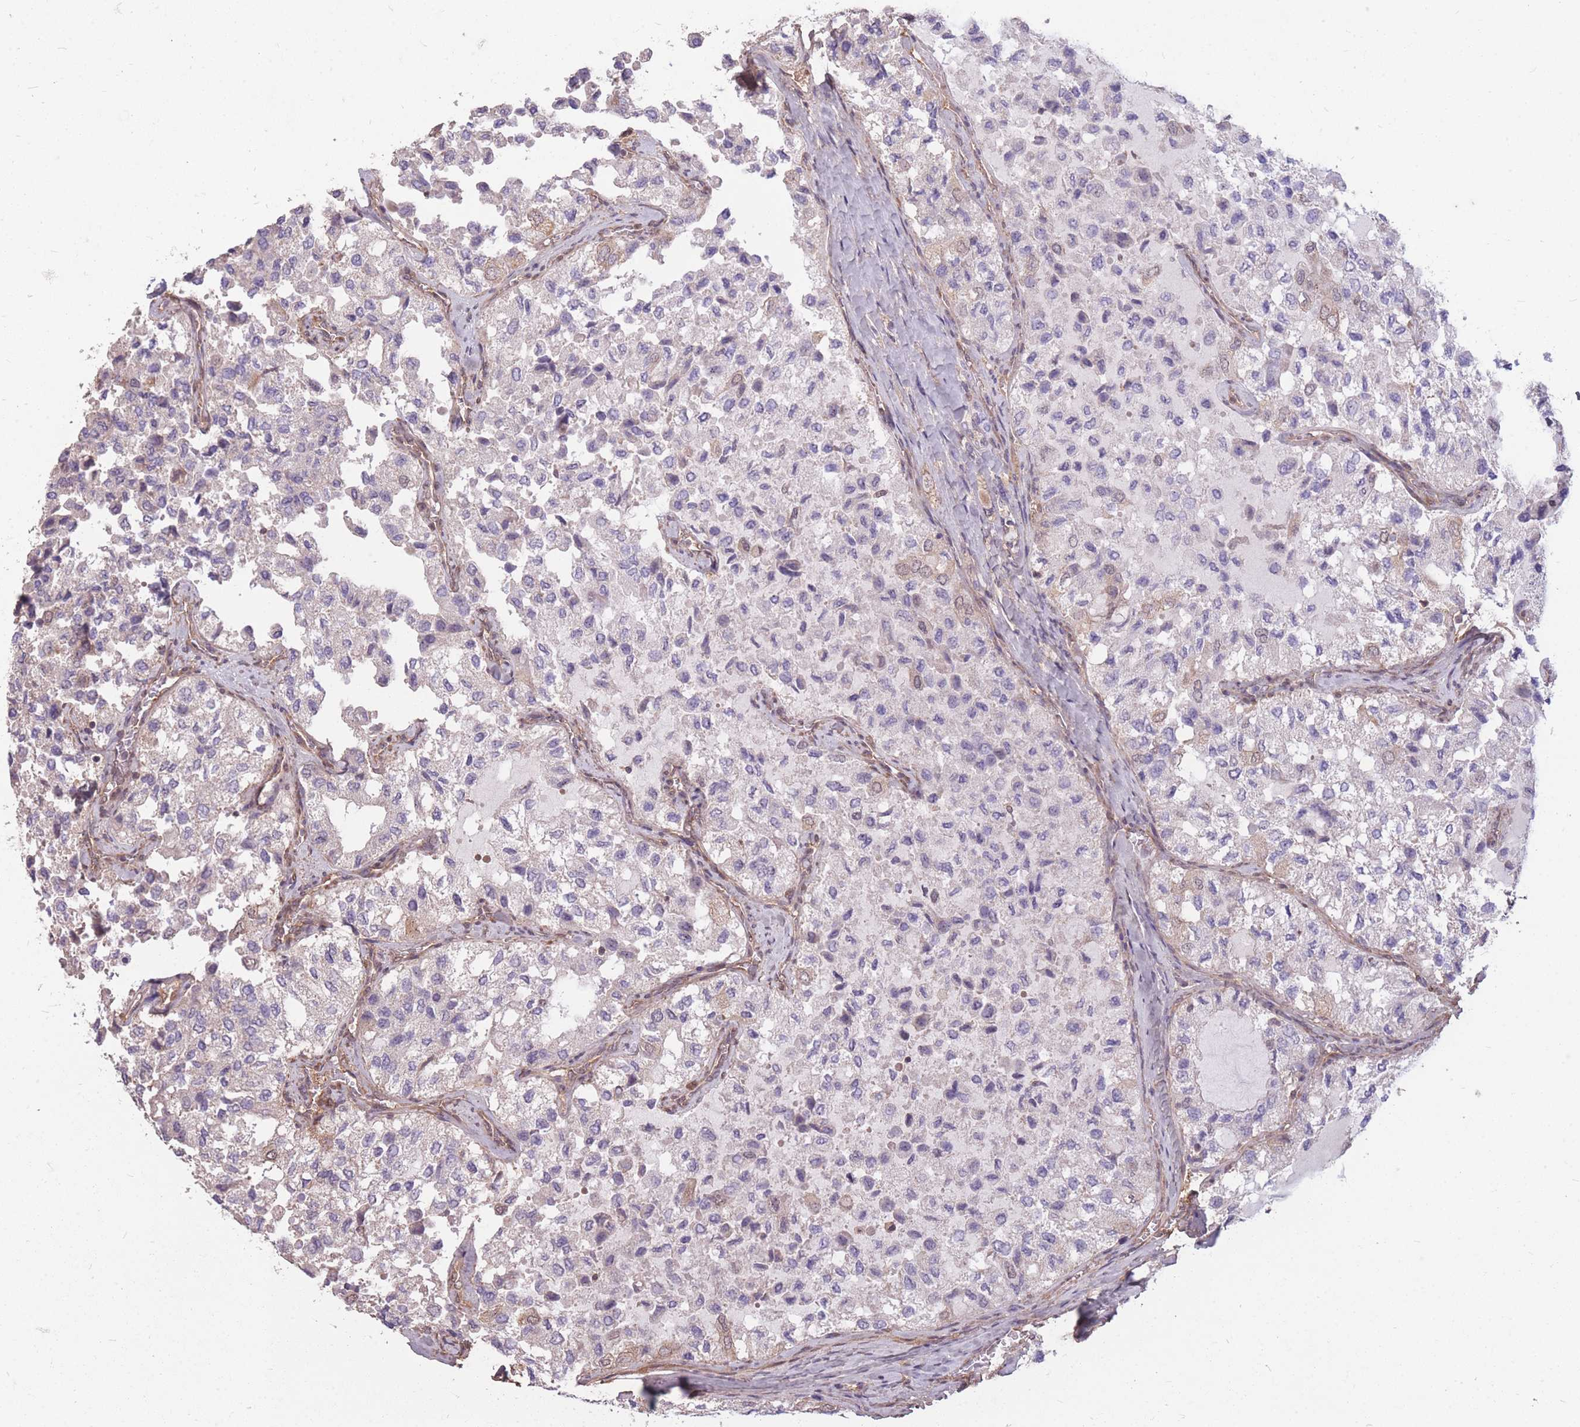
{"staining": {"intensity": "negative", "quantity": "none", "location": "none"}, "tissue": "thyroid cancer", "cell_type": "Tumor cells", "image_type": "cancer", "snomed": [{"axis": "morphology", "description": "Follicular adenoma carcinoma, NOS"}, {"axis": "topography", "description": "Thyroid gland"}], "caption": "Immunohistochemistry micrograph of human thyroid cancer stained for a protein (brown), which exhibits no staining in tumor cells.", "gene": "DYNC1LI2", "patient": {"sex": "male", "age": 75}}